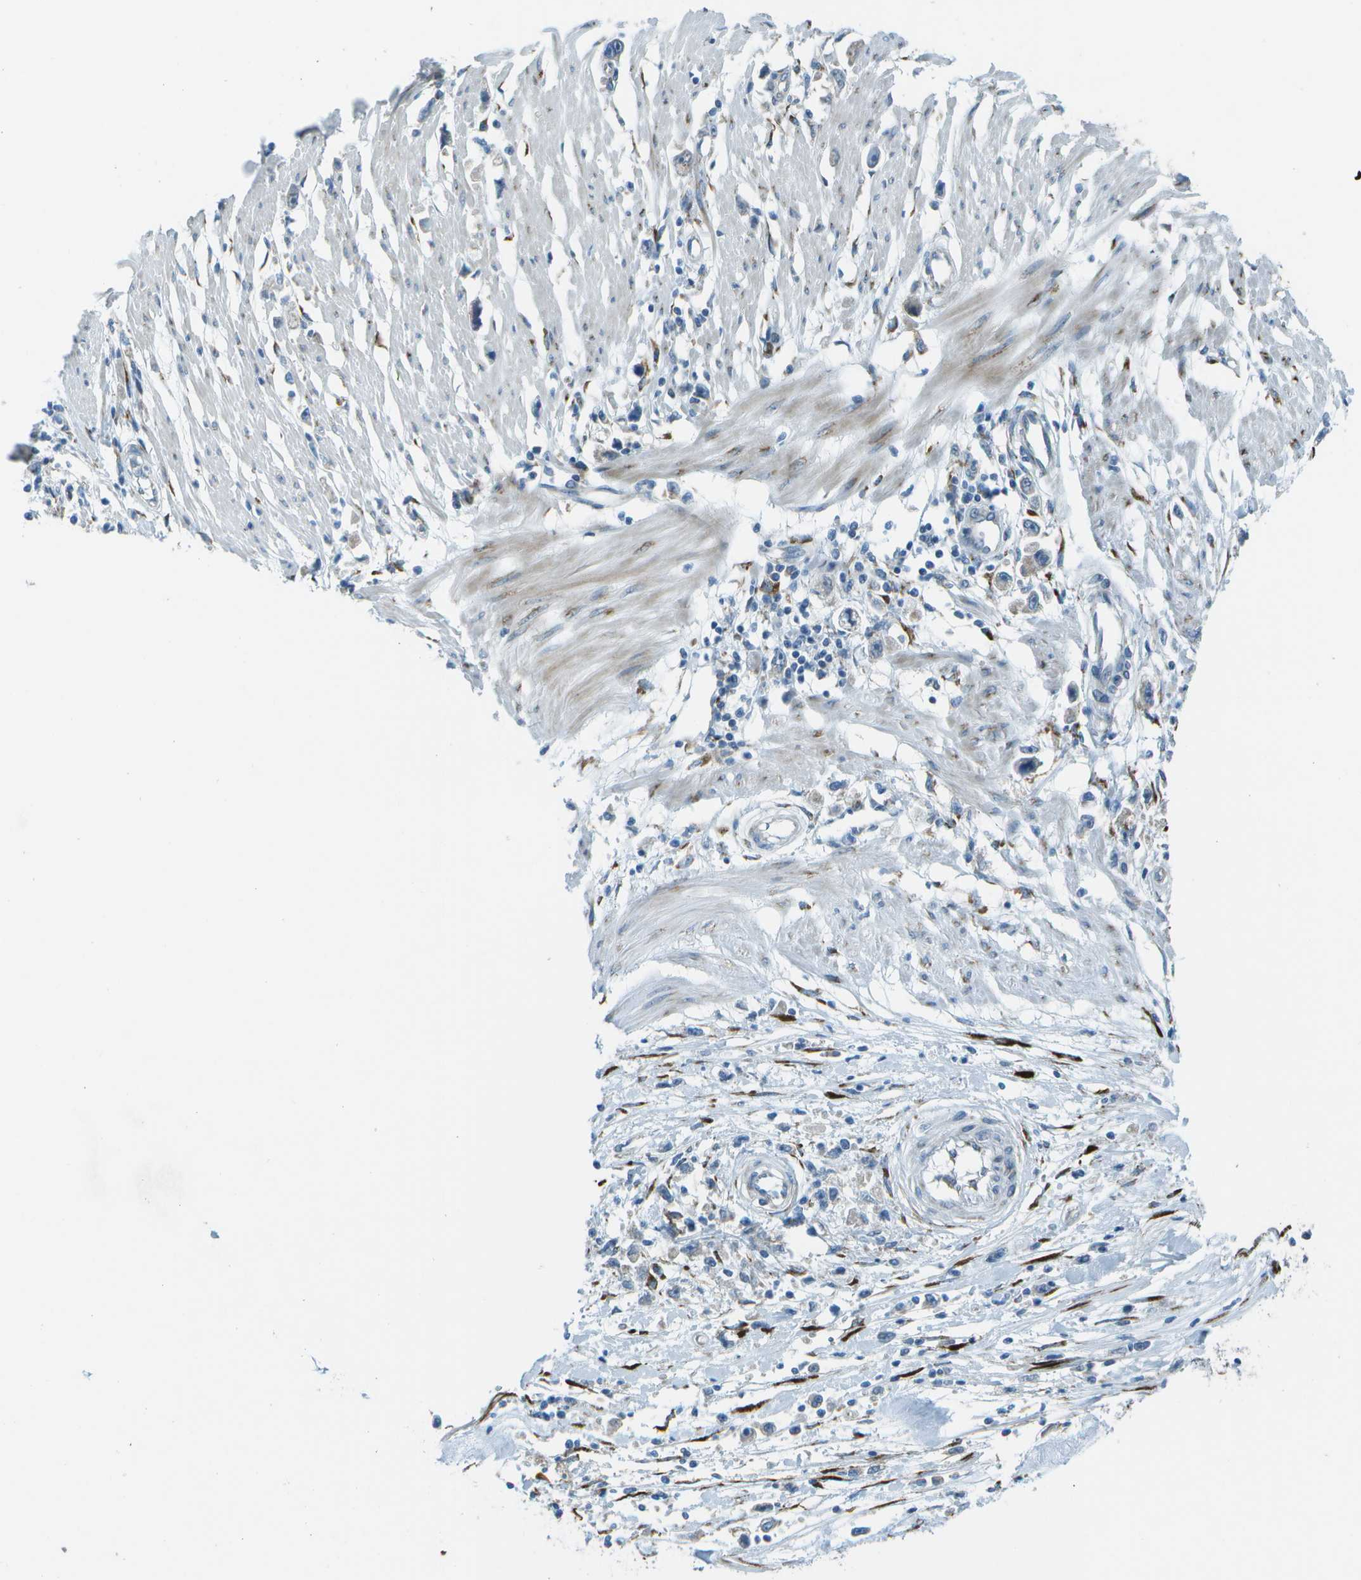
{"staining": {"intensity": "negative", "quantity": "none", "location": "none"}, "tissue": "stomach cancer", "cell_type": "Tumor cells", "image_type": "cancer", "snomed": [{"axis": "morphology", "description": "Adenocarcinoma, NOS"}, {"axis": "topography", "description": "Stomach"}], "caption": "Tumor cells are negative for protein expression in human stomach adenocarcinoma. (Immunohistochemistry (ihc), brightfield microscopy, high magnification).", "gene": "KCTD3", "patient": {"sex": "female", "age": 59}}